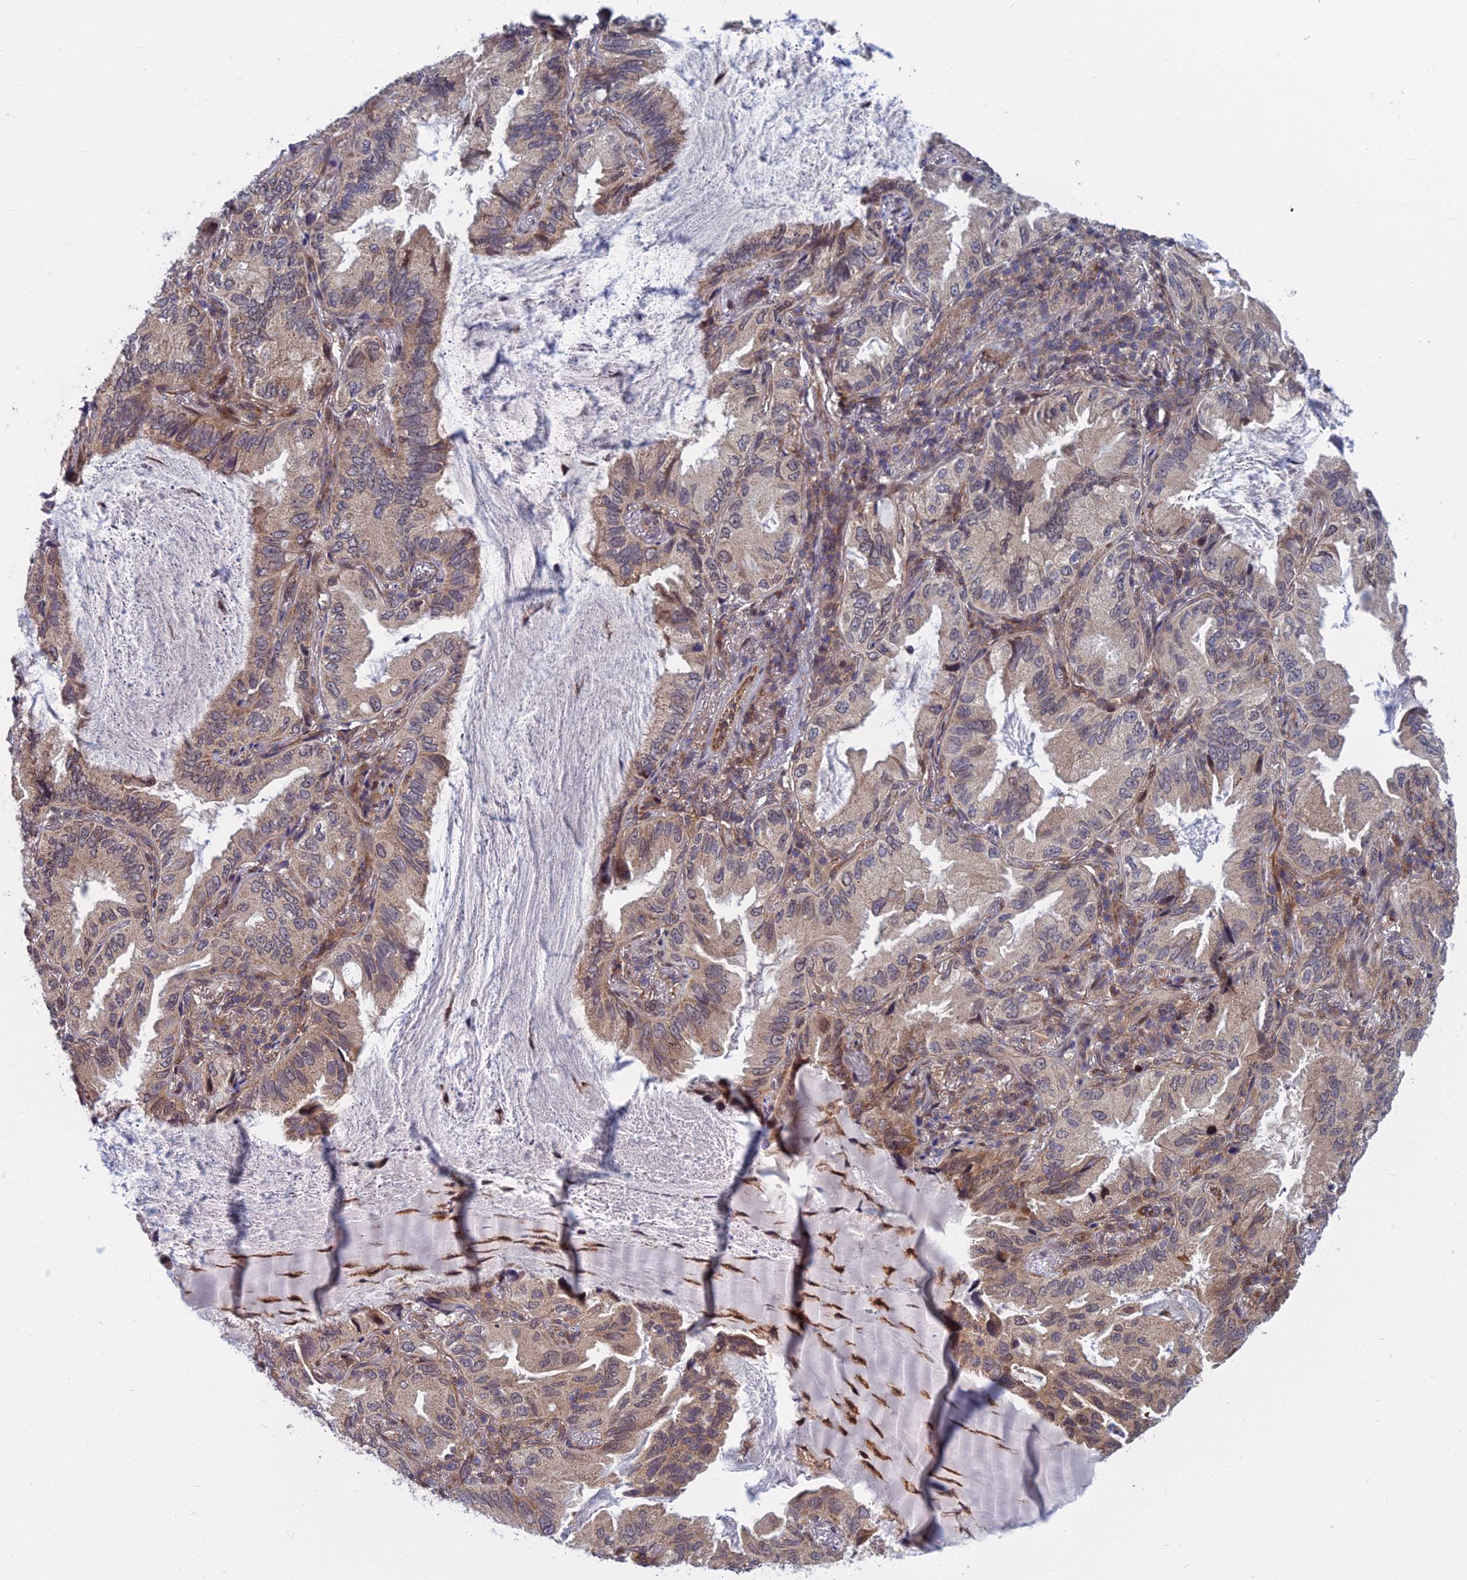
{"staining": {"intensity": "weak", "quantity": "<25%", "location": "cytoplasmic/membranous"}, "tissue": "lung cancer", "cell_type": "Tumor cells", "image_type": "cancer", "snomed": [{"axis": "morphology", "description": "Adenocarcinoma, NOS"}, {"axis": "topography", "description": "Lung"}], "caption": "There is no significant staining in tumor cells of lung adenocarcinoma.", "gene": "COMMD2", "patient": {"sex": "female", "age": 69}}